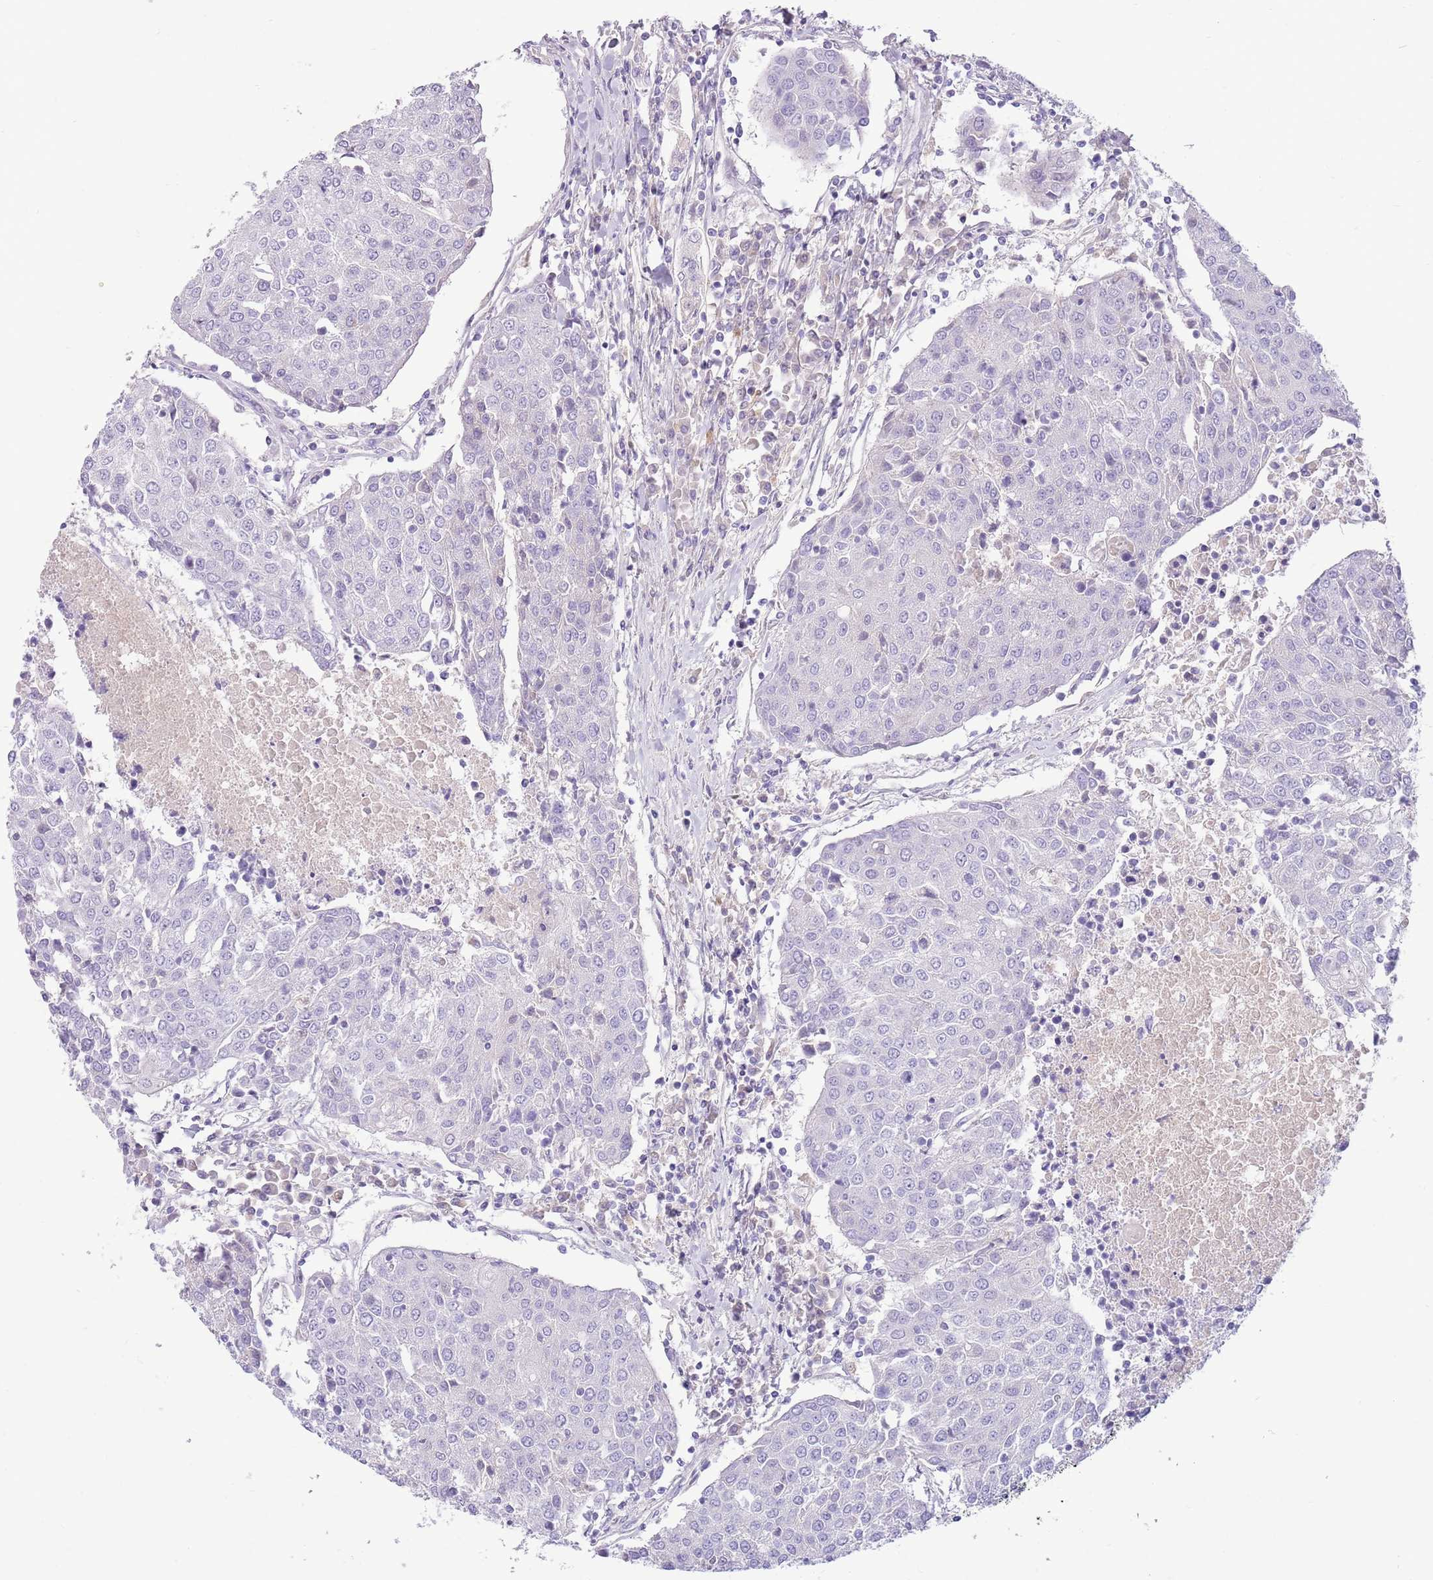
{"staining": {"intensity": "negative", "quantity": "none", "location": "none"}, "tissue": "urothelial cancer", "cell_type": "Tumor cells", "image_type": "cancer", "snomed": [{"axis": "morphology", "description": "Urothelial carcinoma, High grade"}, {"axis": "topography", "description": "Urinary bladder"}], "caption": "A photomicrograph of human urothelial cancer is negative for staining in tumor cells.", "gene": "TOX2", "patient": {"sex": "female", "age": 85}}